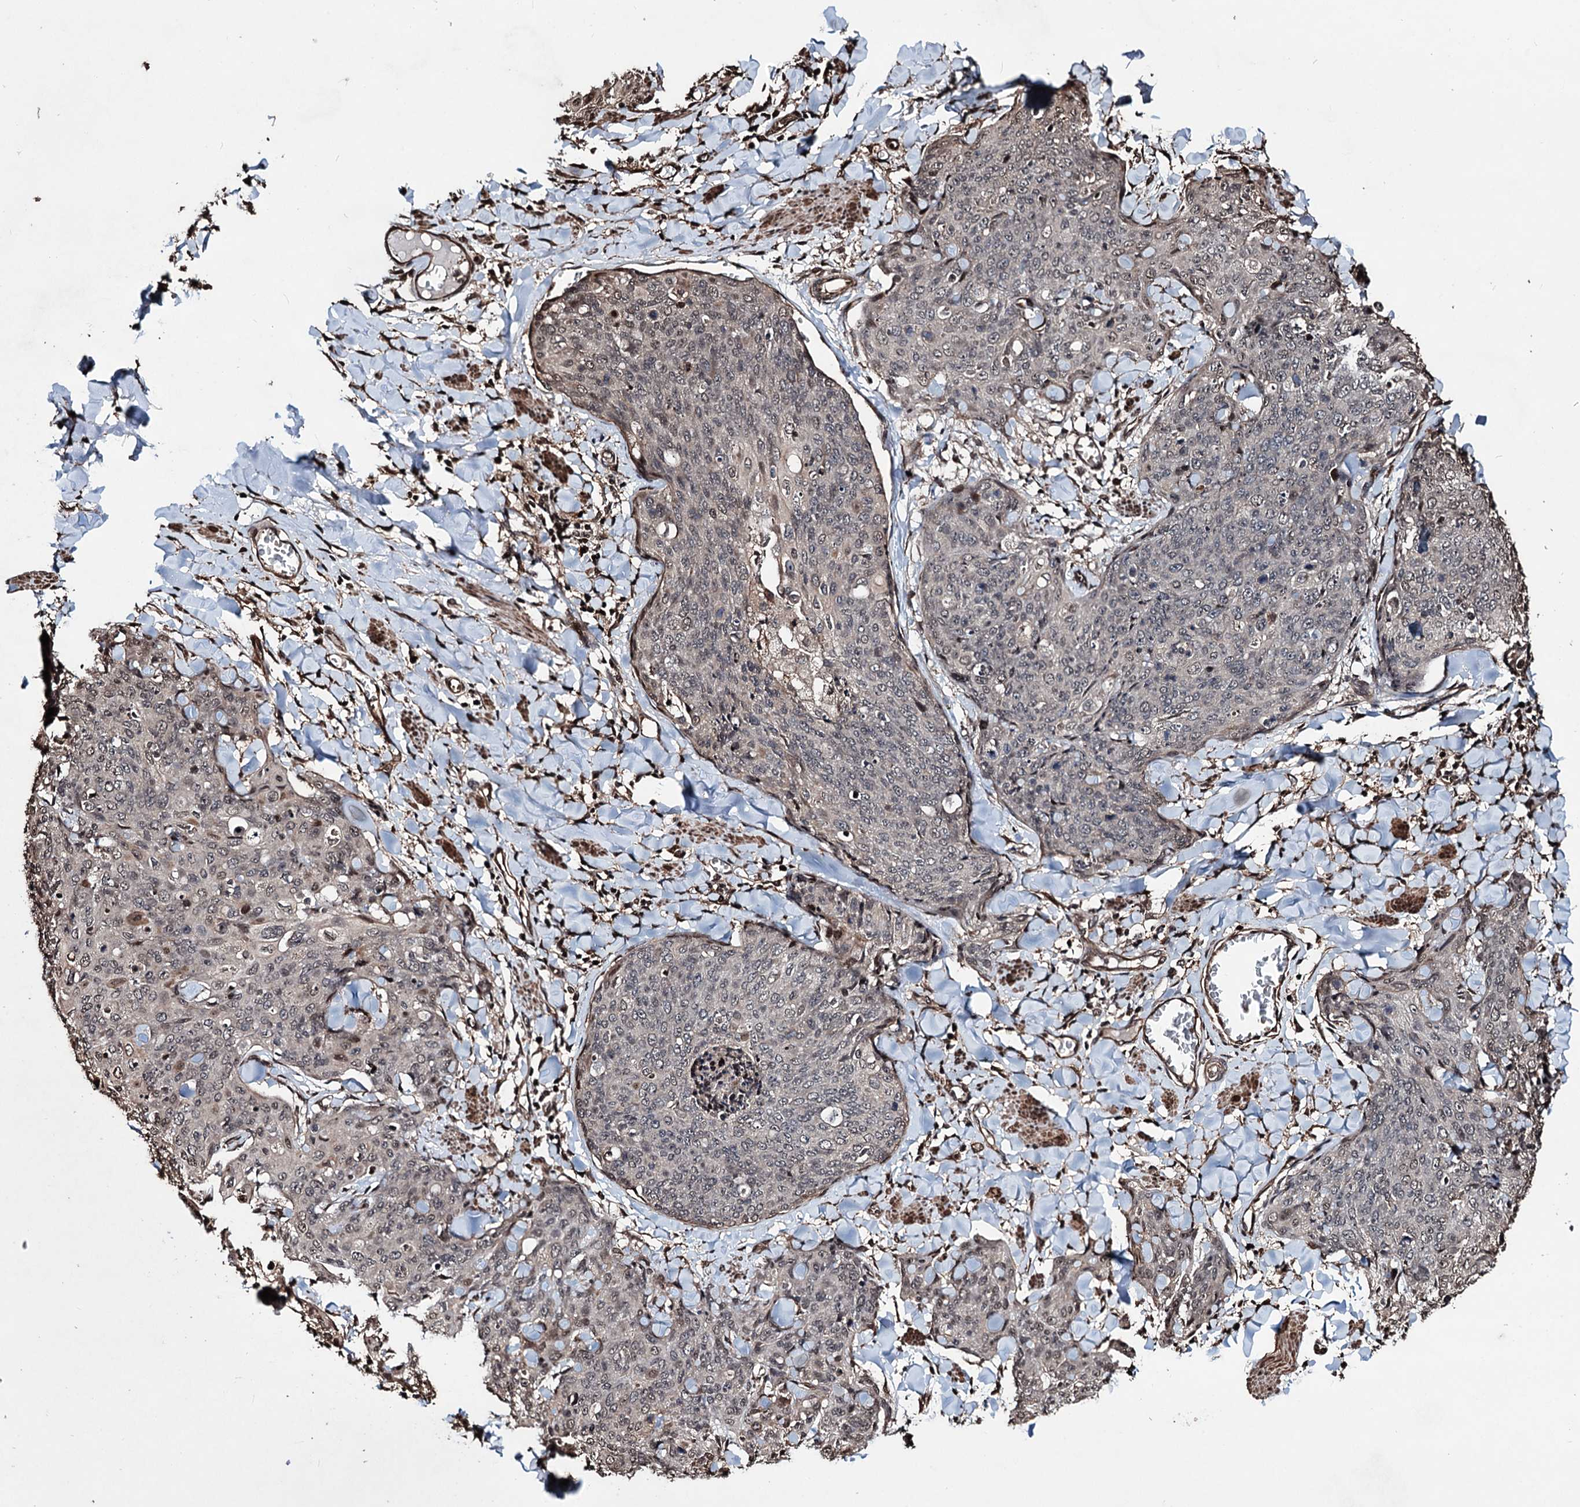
{"staining": {"intensity": "moderate", "quantity": "<25%", "location": "nuclear"}, "tissue": "skin cancer", "cell_type": "Tumor cells", "image_type": "cancer", "snomed": [{"axis": "morphology", "description": "Squamous cell carcinoma, NOS"}, {"axis": "topography", "description": "Skin"}, {"axis": "topography", "description": "Vulva"}], "caption": "Human skin cancer stained with a brown dye shows moderate nuclear positive expression in approximately <25% of tumor cells.", "gene": "EYA4", "patient": {"sex": "female", "age": 85}}